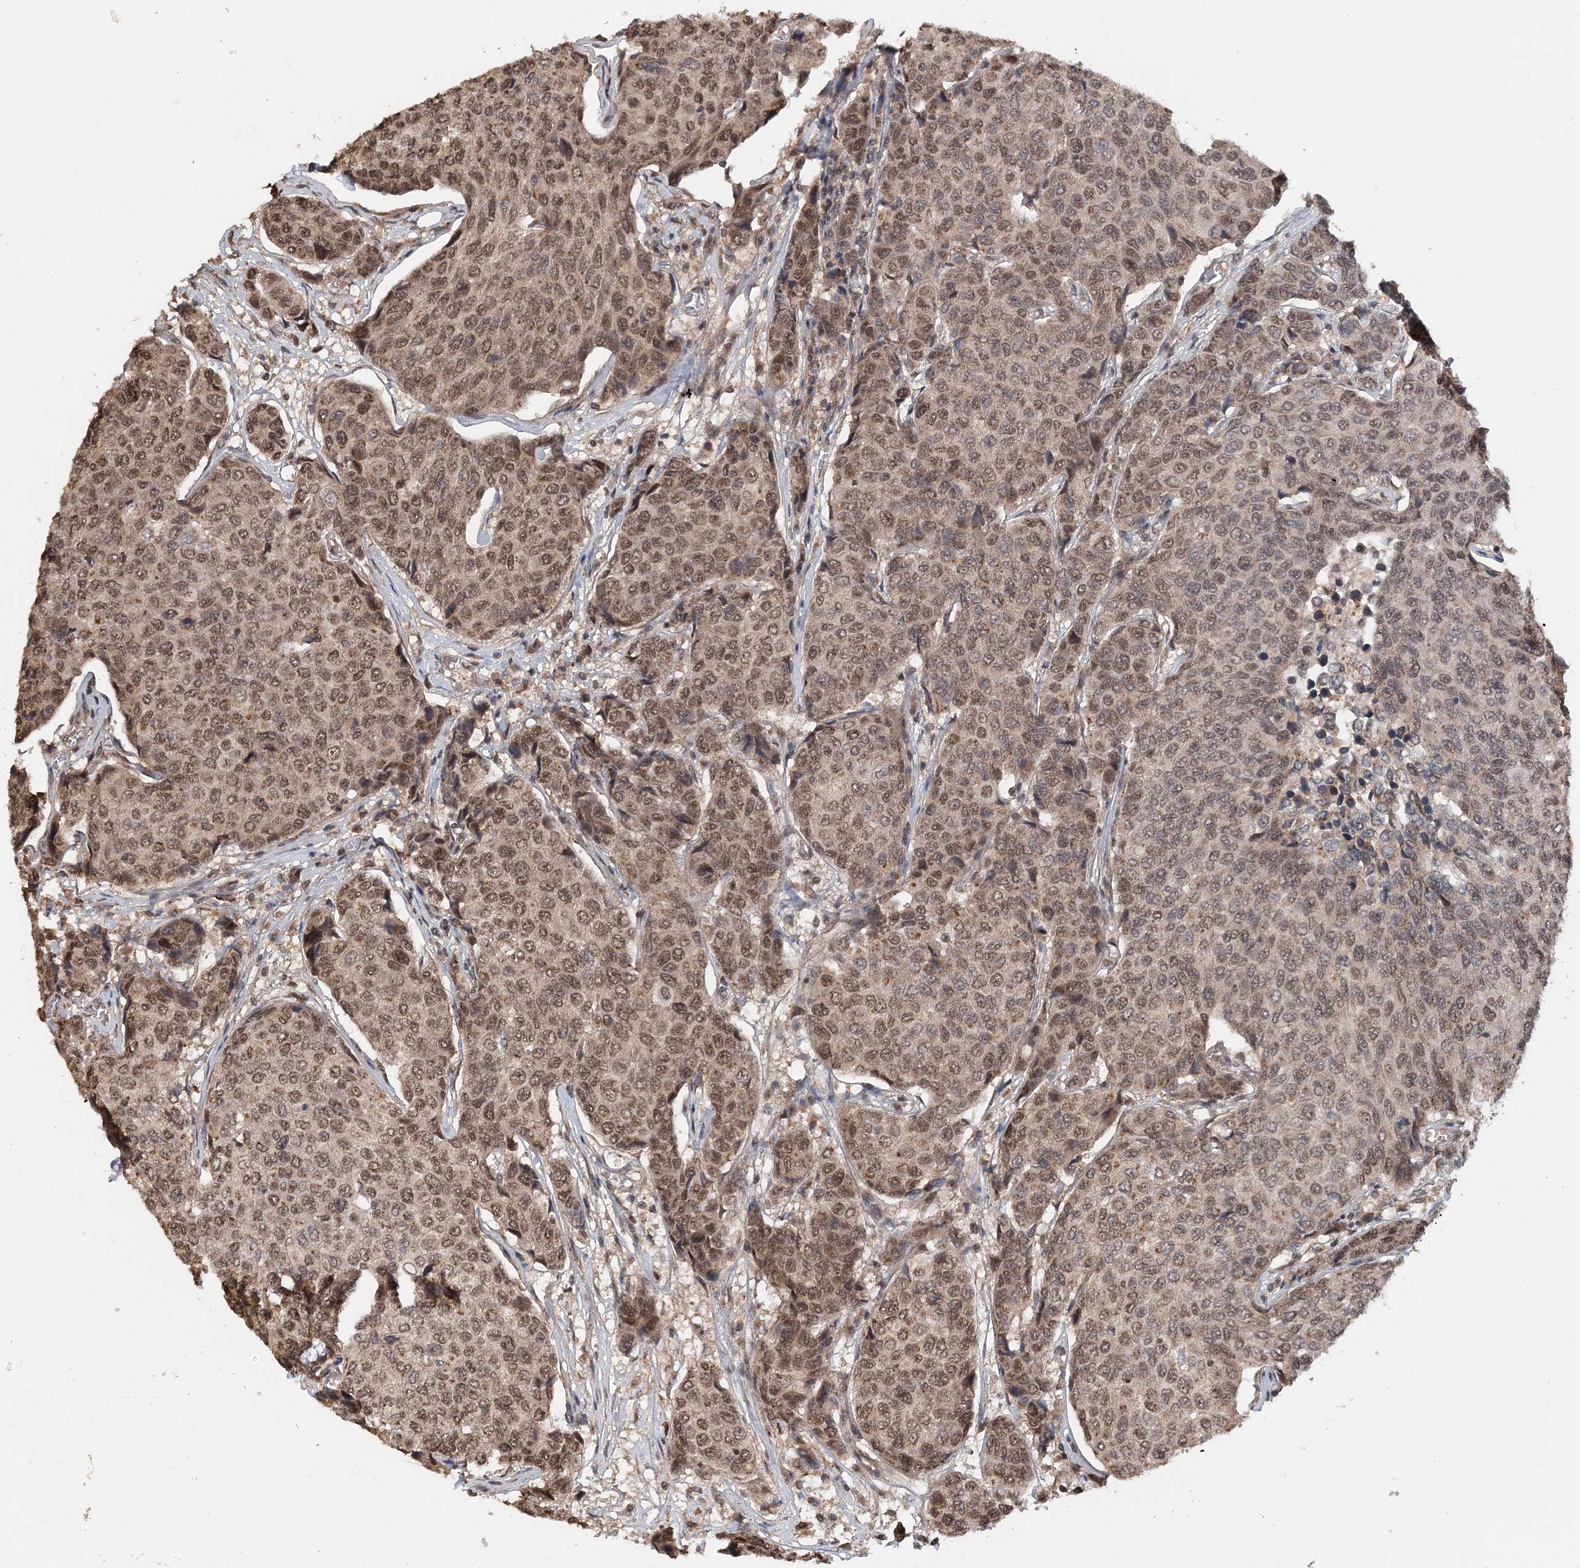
{"staining": {"intensity": "moderate", "quantity": ">75%", "location": "nuclear"}, "tissue": "breast cancer", "cell_type": "Tumor cells", "image_type": "cancer", "snomed": [{"axis": "morphology", "description": "Duct carcinoma"}, {"axis": "topography", "description": "Breast"}], "caption": "Invasive ductal carcinoma (breast) tissue demonstrates moderate nuclear expression in approximately >75% of tumor cells, visualized by immunohistochemistry. Using DAB (brown) and hematoxylin (blue) stains, captured at high magnification using brightfield microscopy.", "gene": "TSHZ2", "patient": {"sex": "female", "age": 55}}